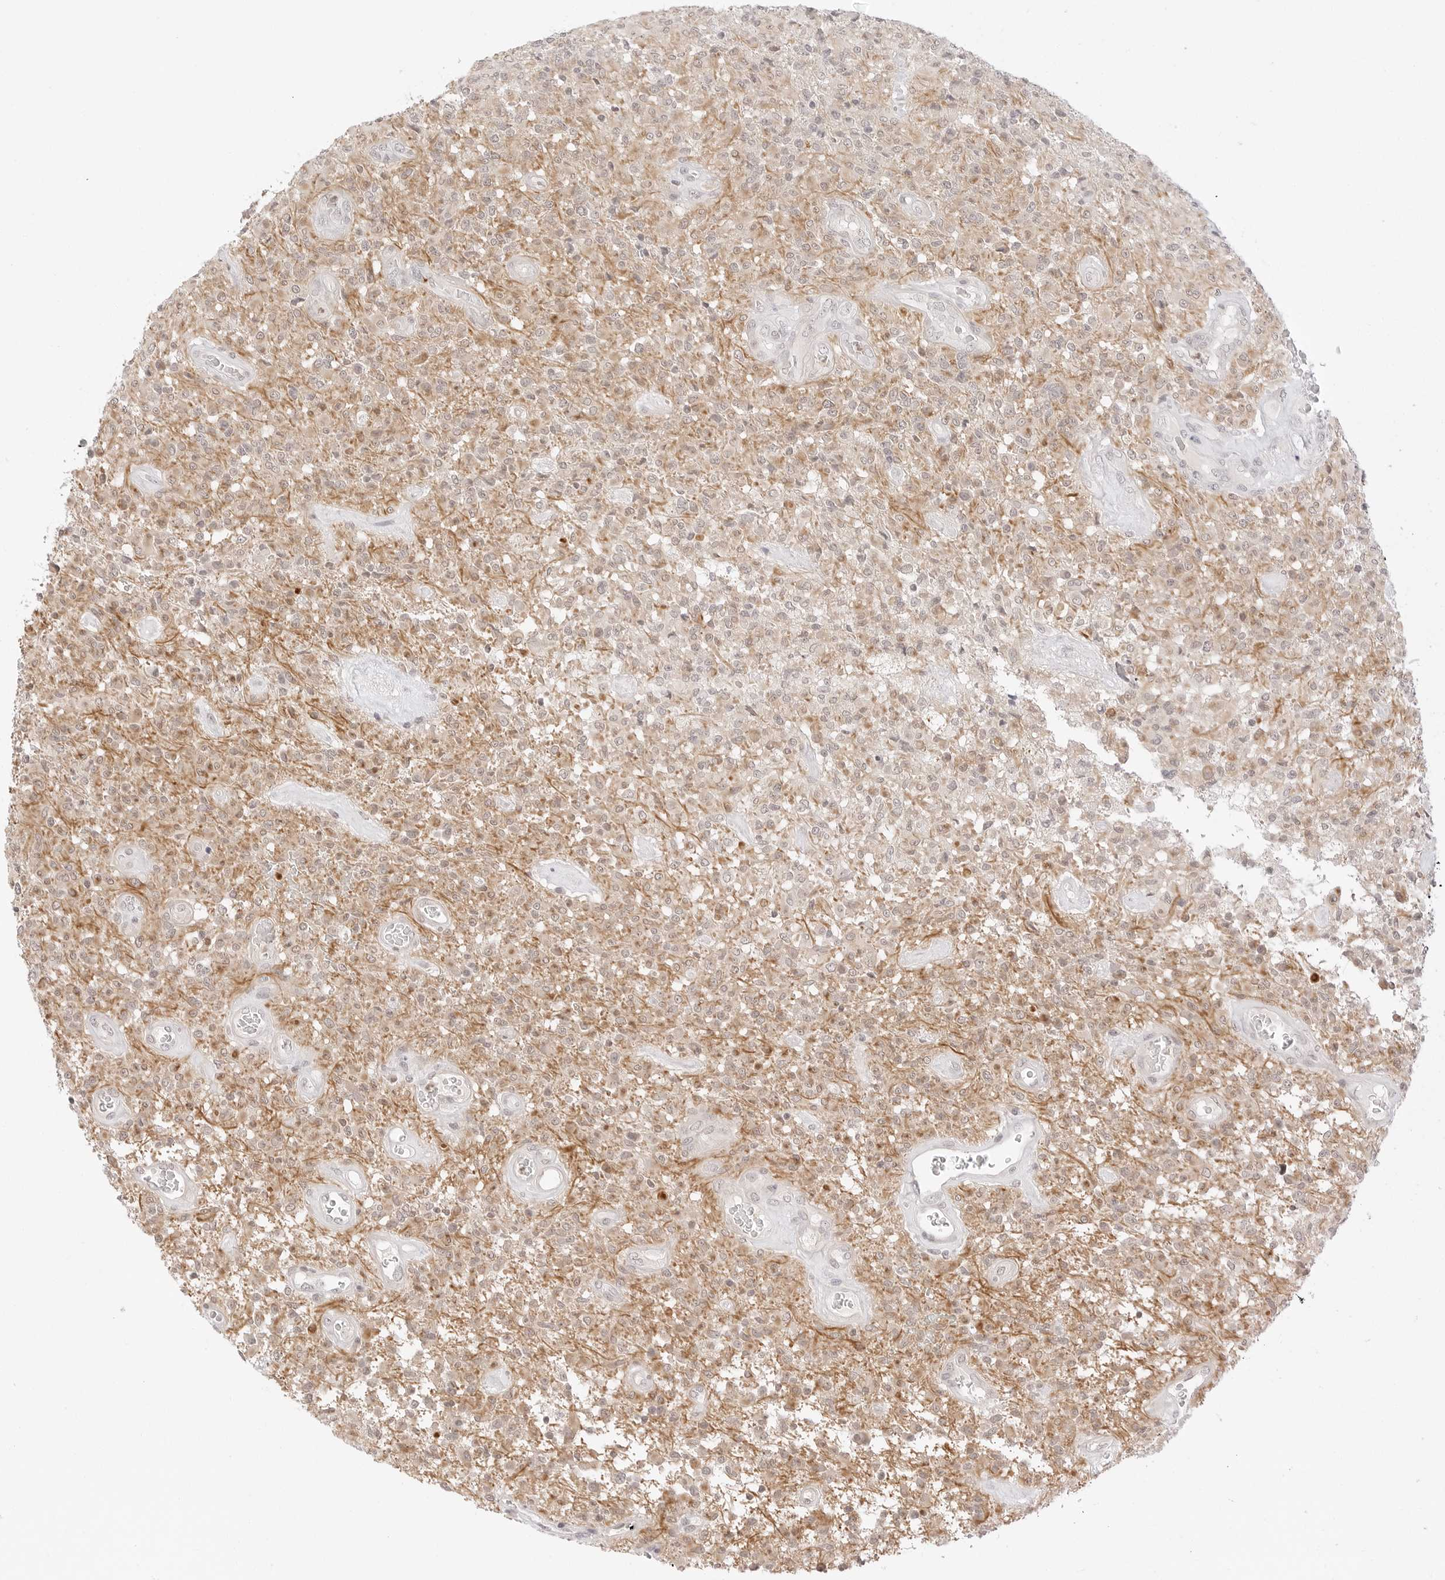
{"staining": {"intensity": "weak", "quantity": "25%-75%", "location": "cytoplasmic/membranous"}, "tissue": "glioma", "cell_type": "Tumor cells", "image_type": "cancer", "snomed": [{"axis": "morphology", "description": "Glioma, malignant, High grade"}, {"axis": "topography", "description": "Brain"}], "caption": "This is an image of immunohistochemistry (IHC) staining of high-grade glioma (malignant), which shows weak expression in the cytoplasmic/membranous of tumor cells.", "gene": "GNAS", "patient": {"sex": "female", "age": 57}}